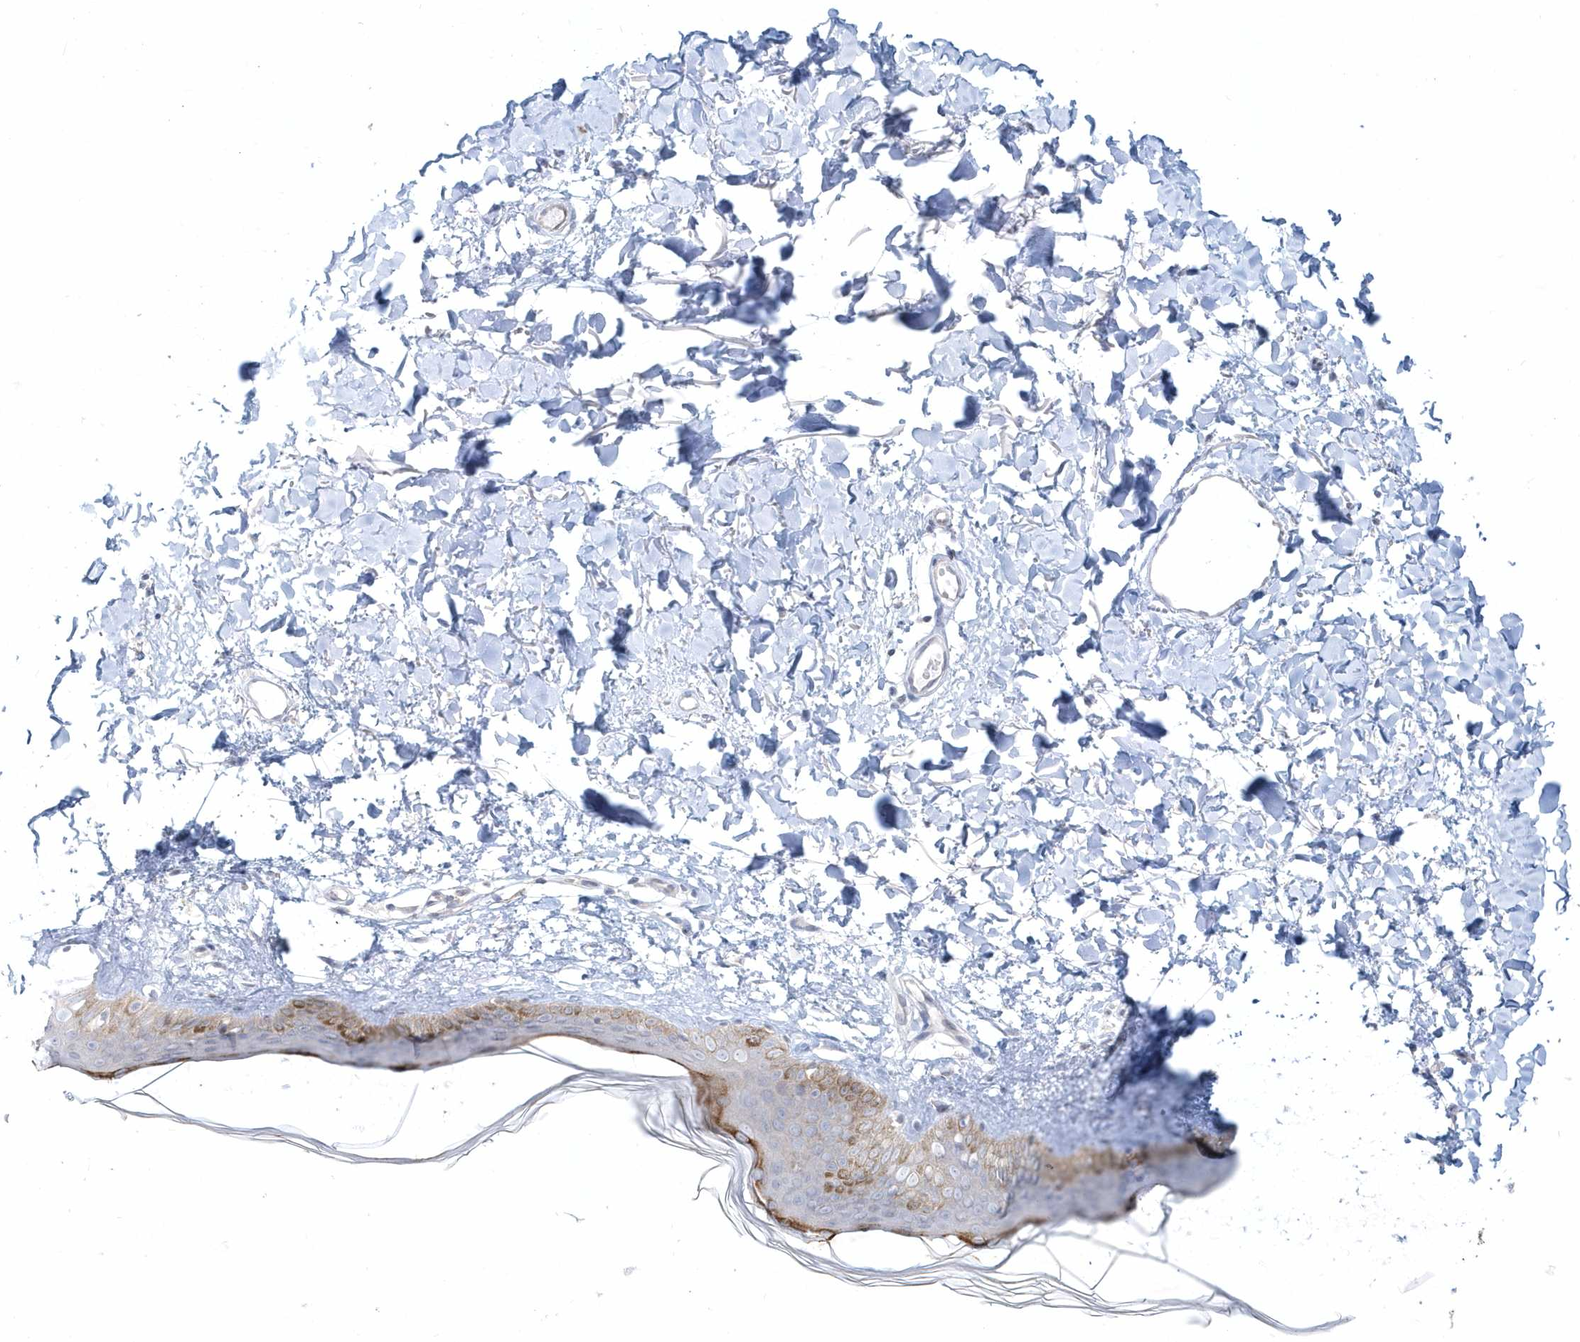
{"staining": {"intensity": "negative", "quantity": "none", "location": "none"}, "tissue": "skin", "cell_type": "Fibroblasts", "image_type": "normal", "snomed": [{"axis": "morphology", "description": "Normal tissue, NOS"}, {"axis": "topography", "description": "Skin"}], "caption": "DAB (3,3'-diaminobenzidine) immunohistochemical staining of unremarkable skin exhibits no significant positivity in fibroblasts.", "gene": "RNF7", "patient": {"sex": "female", "age": 58}}